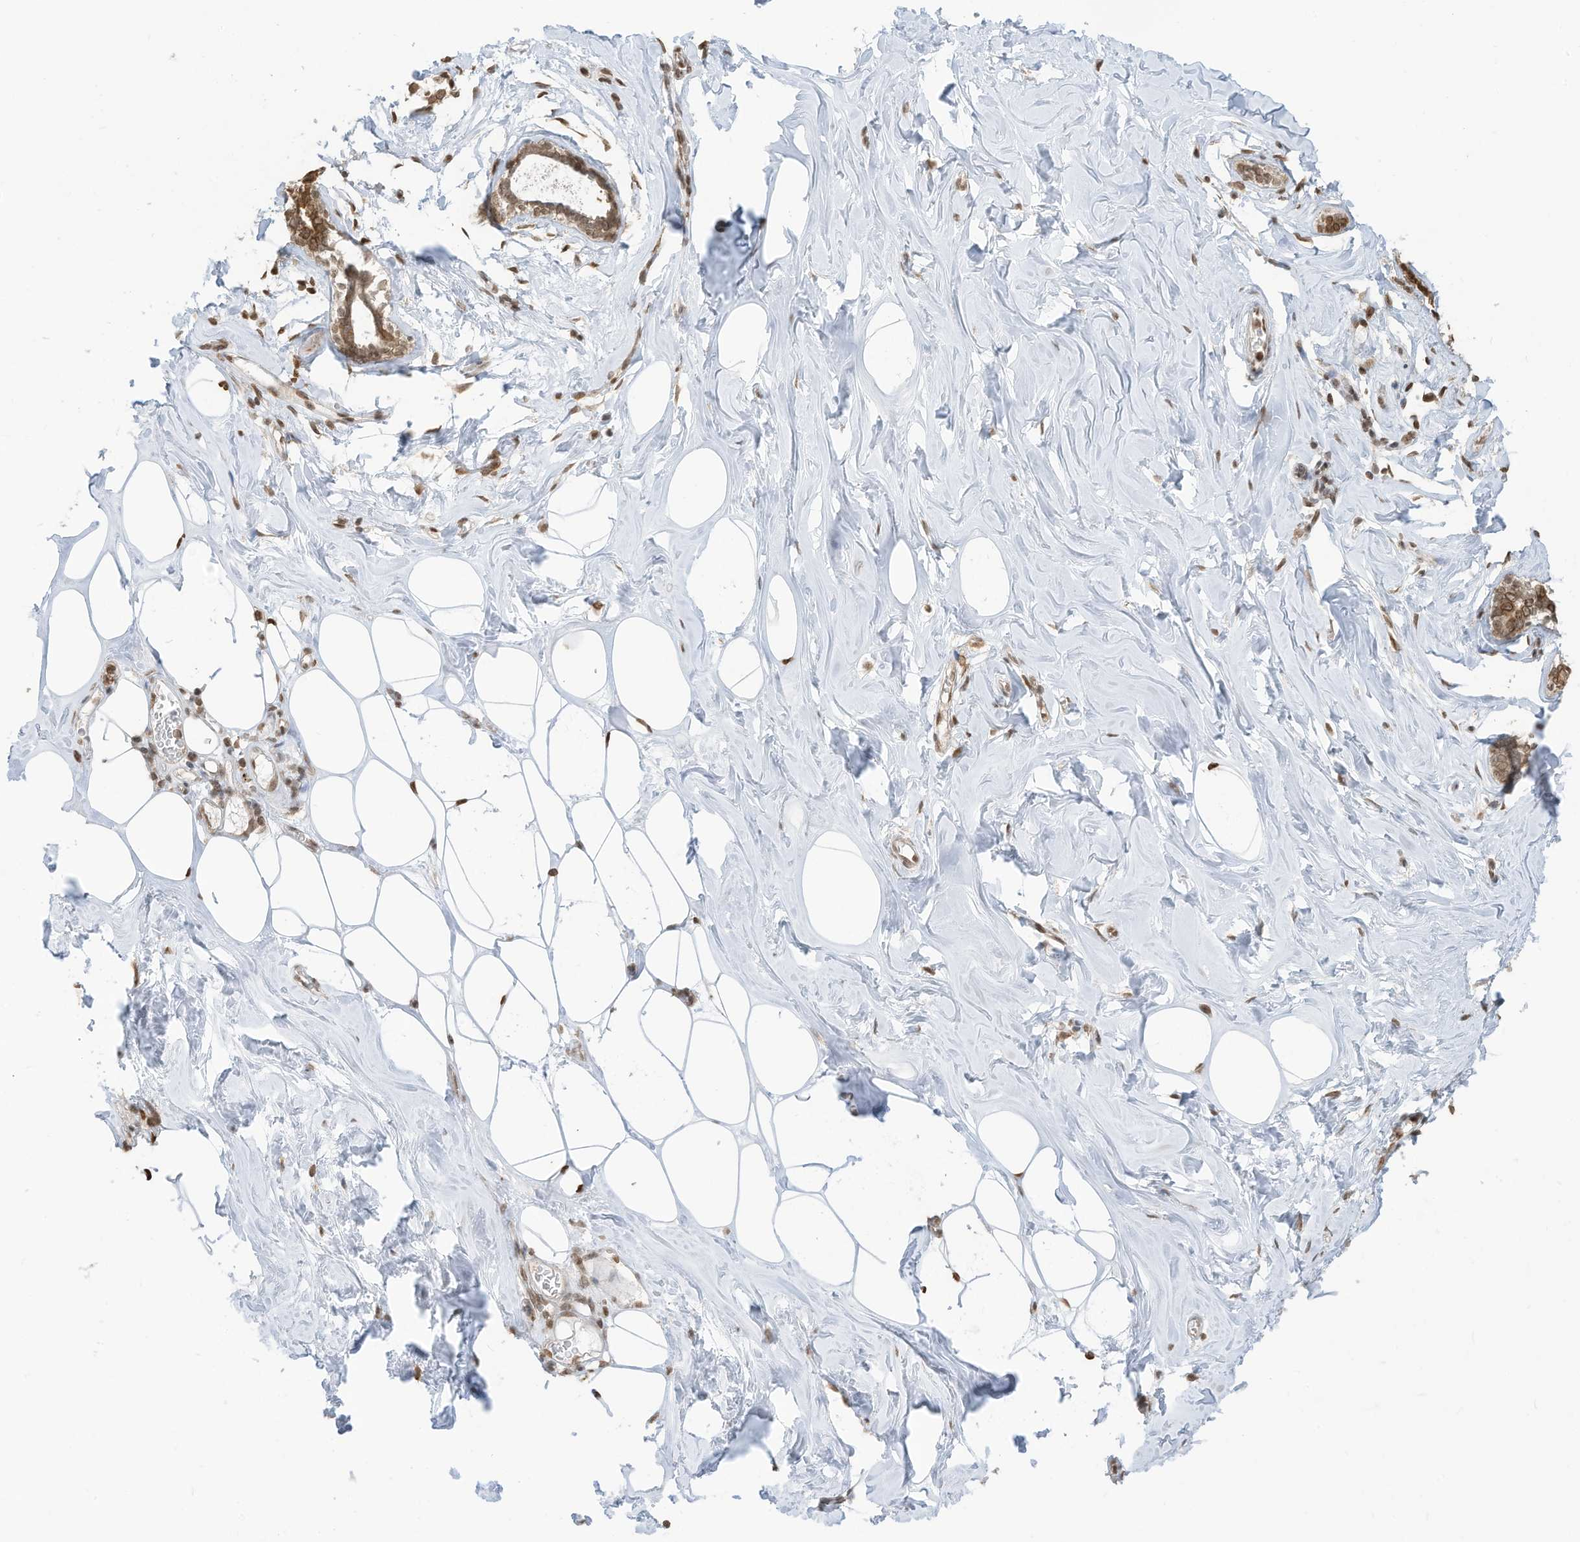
{"staining": {"intensity": "moderate", "quantity": "25%-75%", "location": "nuclear"}, "tissue": "adipose tissue", "cell_type": "Adipocytes", "image_type": "normal", "snomed": [{"axis": "morphology", "description": "Normal tissue, NOS"}, {"axis": "morphology", "description": "Fibrosis, NOS"}, {"axis": "topography", "description": "Breast"}, {"axis": "topography", "description": "Adipose tissue"}], "caption": "This micrograph exhibits IHC staining of unremarkable human adipose tissue, with medium moderate nuclear staining in approximately 25%-75% of adipocytes.", "gene": "KPNB1", "patient": {"sex": "female", "age": 39}}